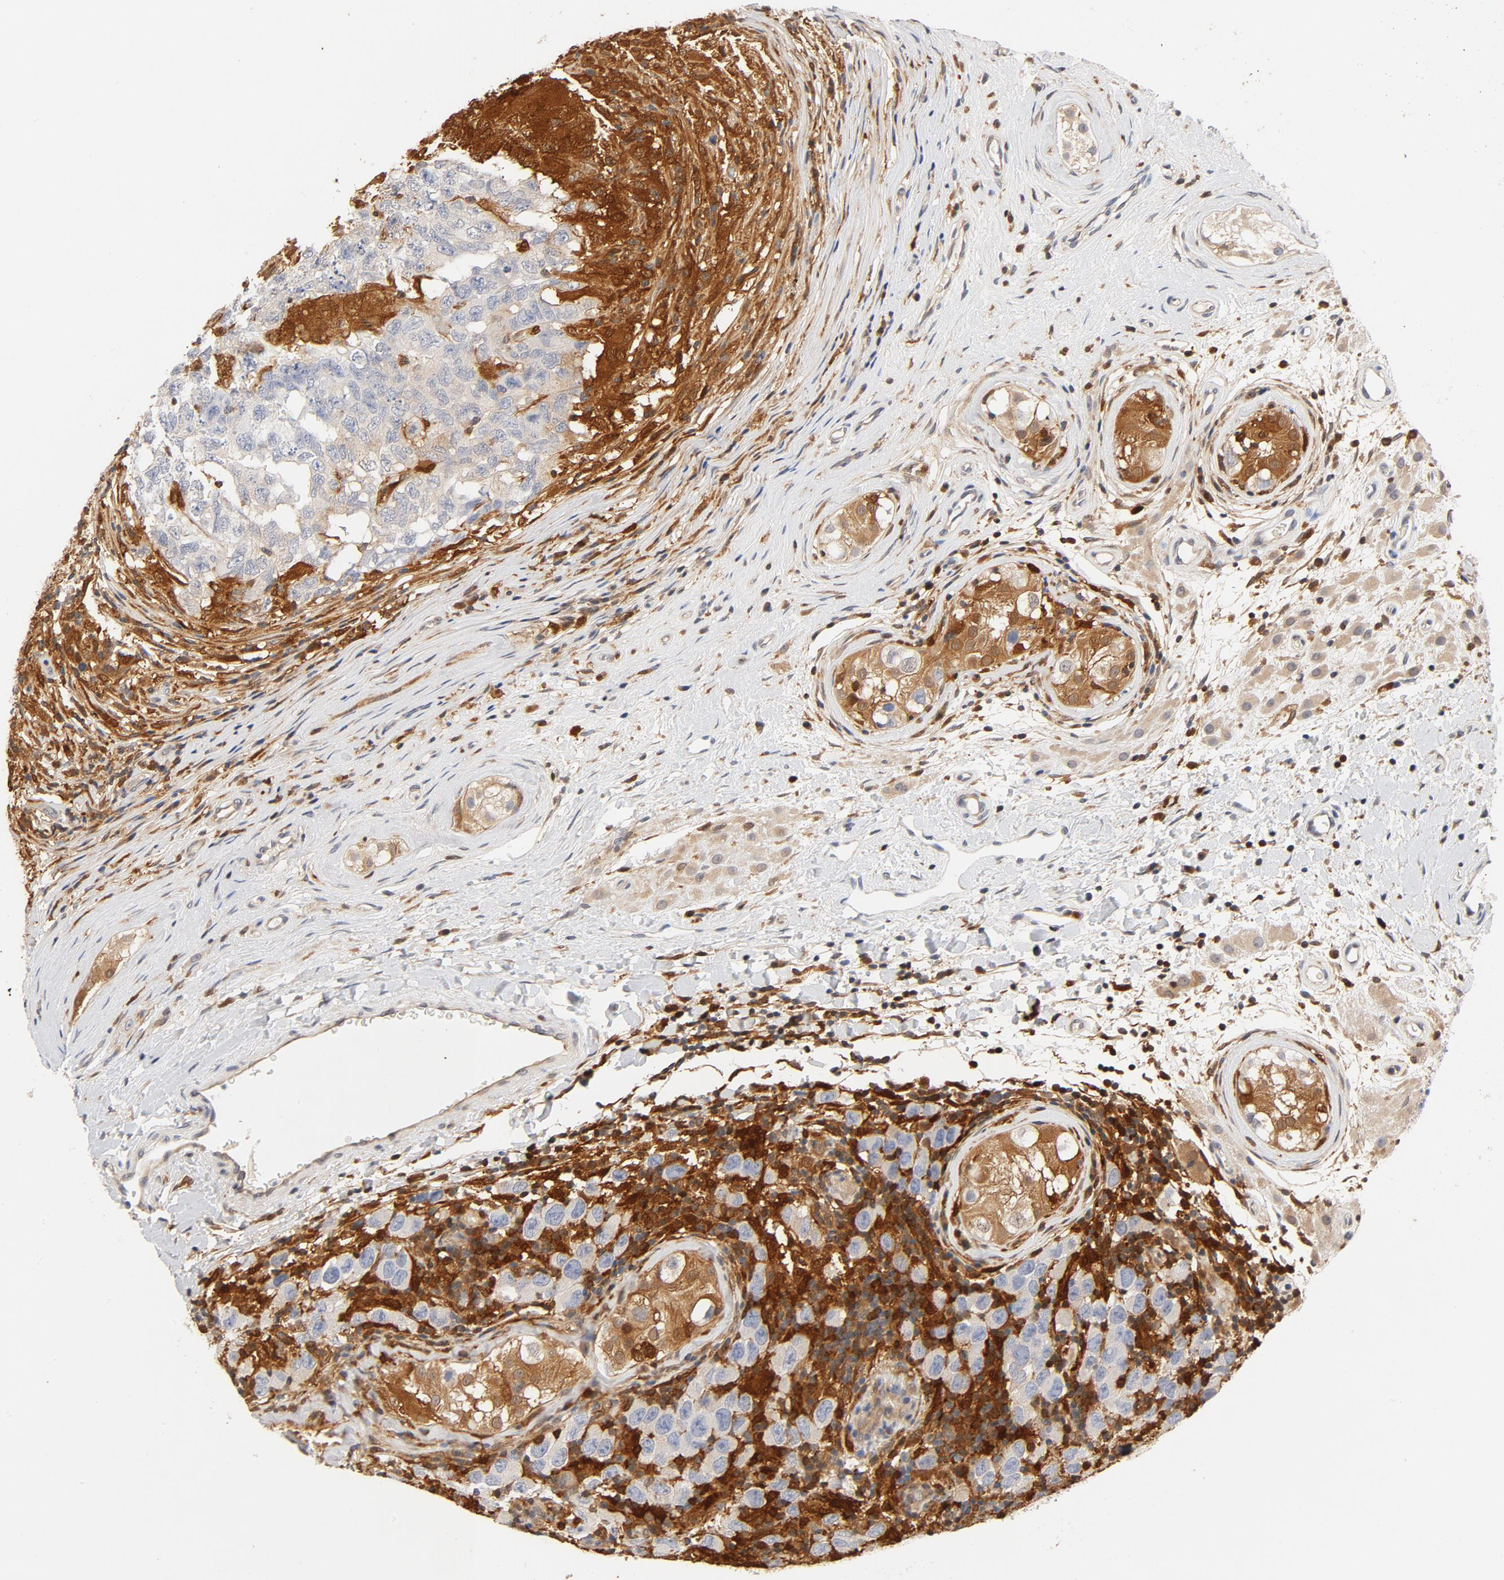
{"staining": {"intensity": "negative", "quantity": "none", "location": "none"}, "tissue": "testis cancer", "cell_type": "Tumor cells", "image_type": "cancer", "snomed": [{"axis": "morphology", "description": "Carcinoma, Embryonal, NOS"}, {"axis": "topography", "description": "Testis"}], "caption": "An image of human testis cancer (embryonal carcinoma) is negative for staining in tumor cells.", "gene": "STAT1", "patient": {"sex": "male", "age": 21}}